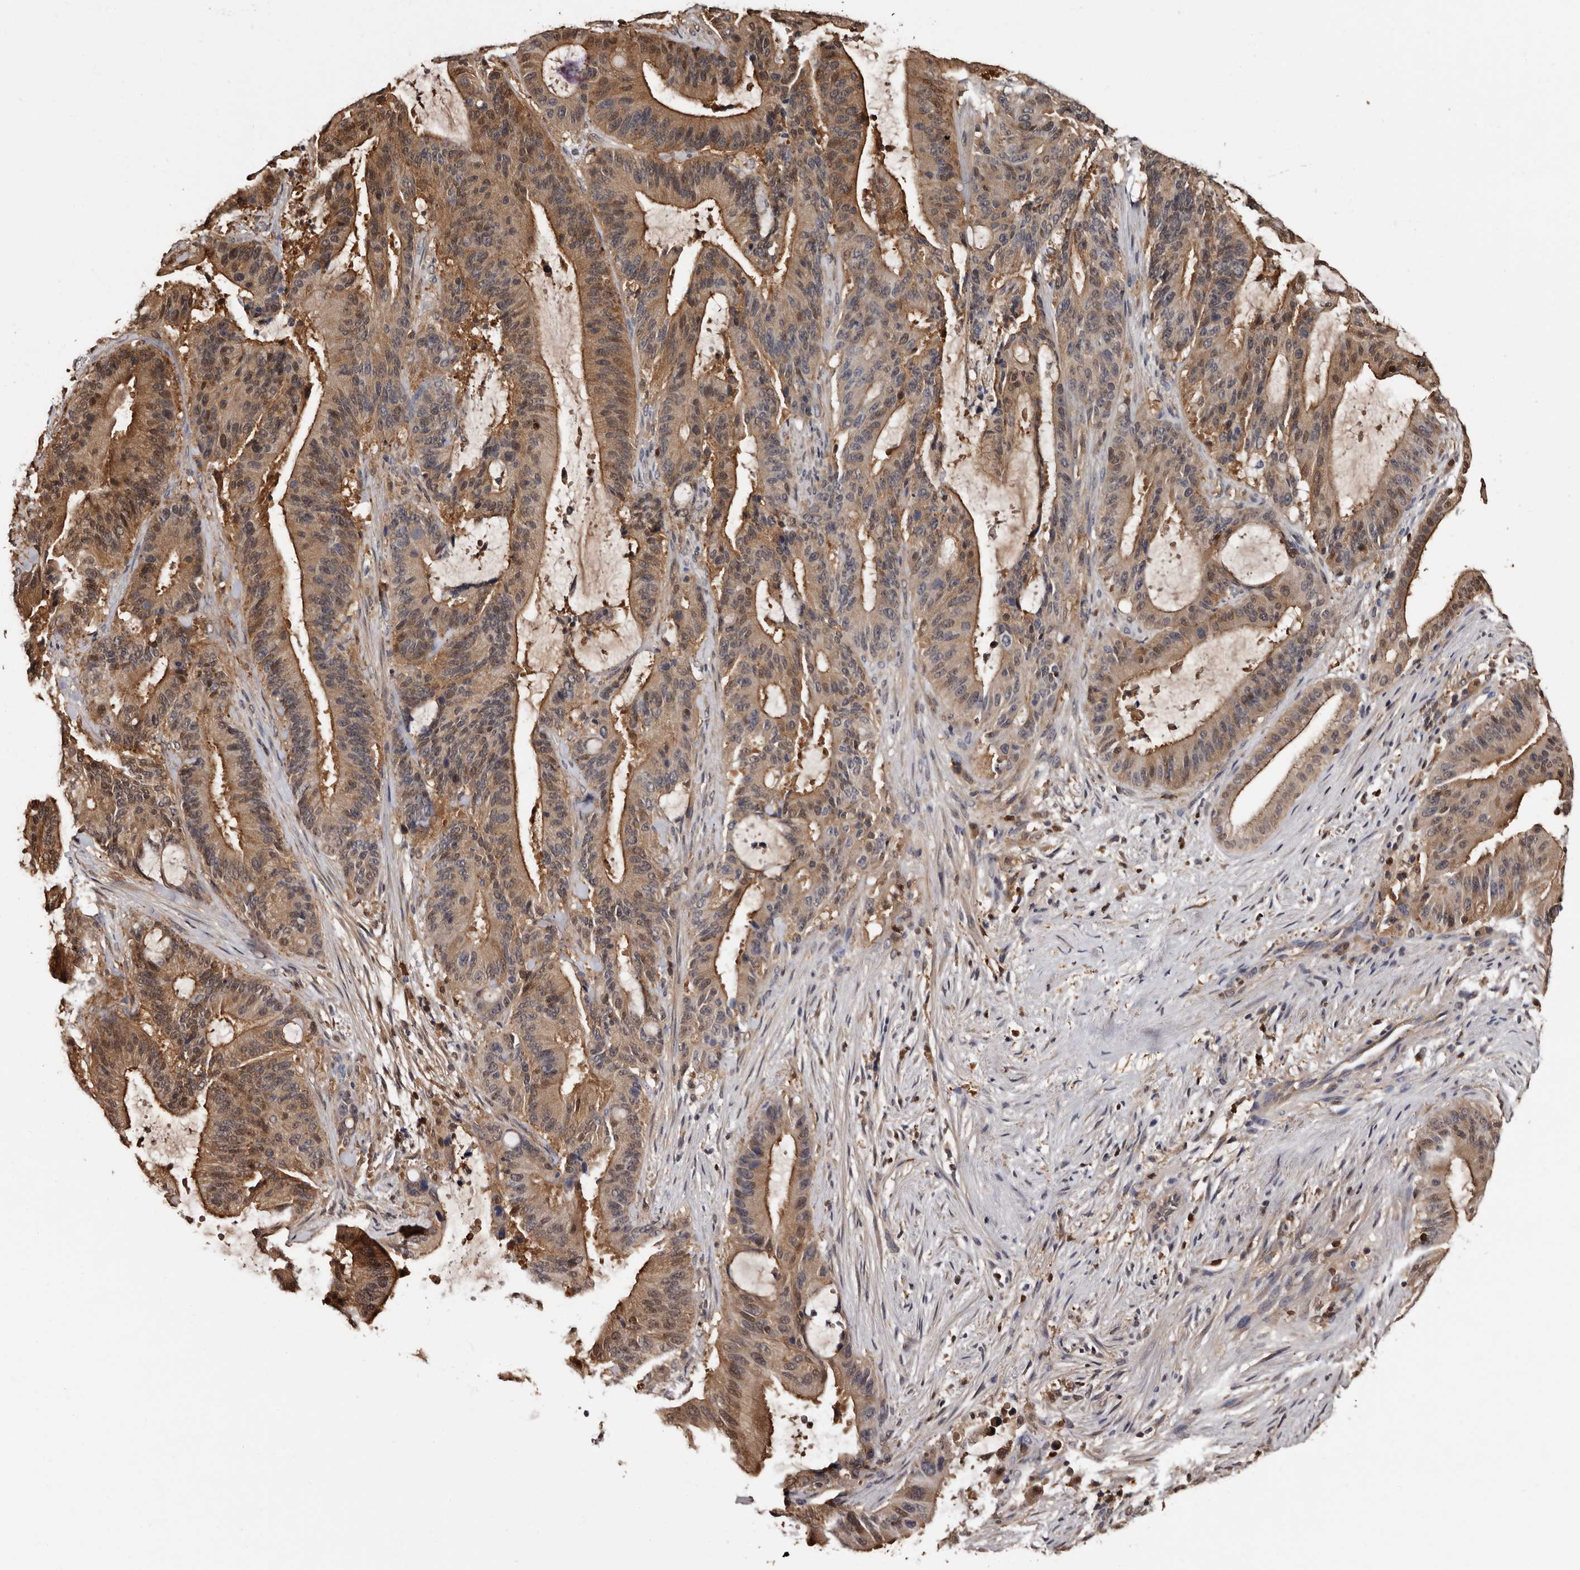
{"staining": {"intensity": "moderate", "quantity": ">75%", "location": "cytoplasmic/membranous"}, "tissue": "liver cancer", "cell_type": "Tumor cells", "image_type": "cancer", "snomed": [{"axis": "morphology", "description": "Normal tissue, NOS"}, {"axis": "morphology", "description": "Cholangiocarcinoma"}, {"axis": "topography", "description": "Liver"}, {"axis": "topography", "description": "Peripheral nerve tissue"}], "caption": "A histopathology image of liver cancer stained for a protein displays moderate cytoplasmic/membranous brown staining in tumor cells.", "gene": "DNPH1", "patient": {"sex": "female", "age": 73}}